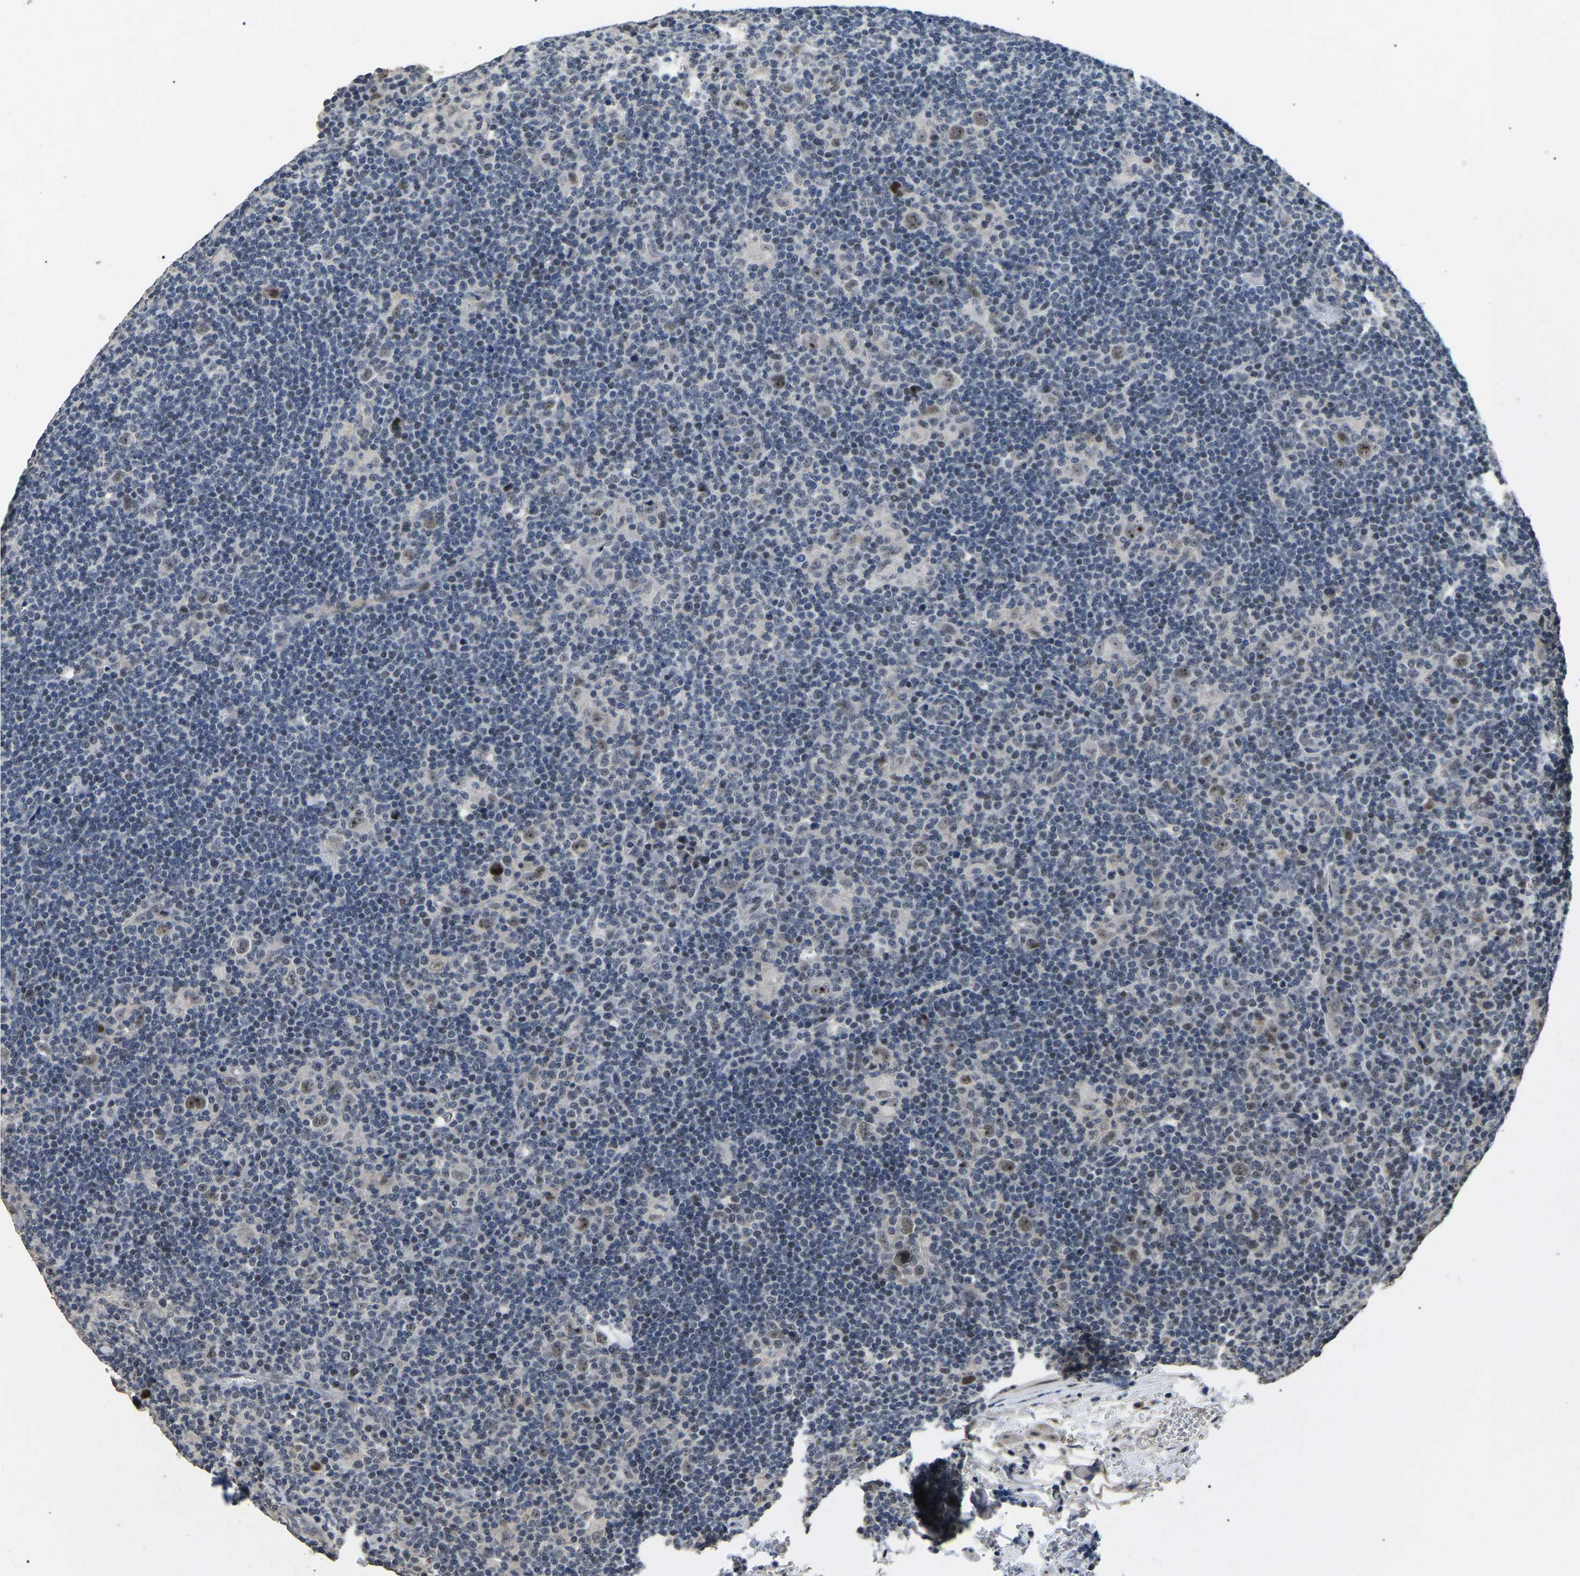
{"staining": {"intensity": "weak", "quantity": ">75%", "location": "nuclear"}, "tissue": "lymphoma", "cell_type": "Tumor cells", "image_type": "cancer", "snomed": [{"axis": "morphology", "description": "Hodgkin's disease, NOS"}, {"axis": "topography", "description": "Lymph node"}], "caption": "Tumor cells reveal low levels of weak nuclear expression in about >75% of cells in lymphoma. (Stains: DAB in brown, nuclei in blue, Microscopy: brightfield microscopy at high magnification).", "gene": "PPM1E", "patient": {"sex": "female", "age": 57}}